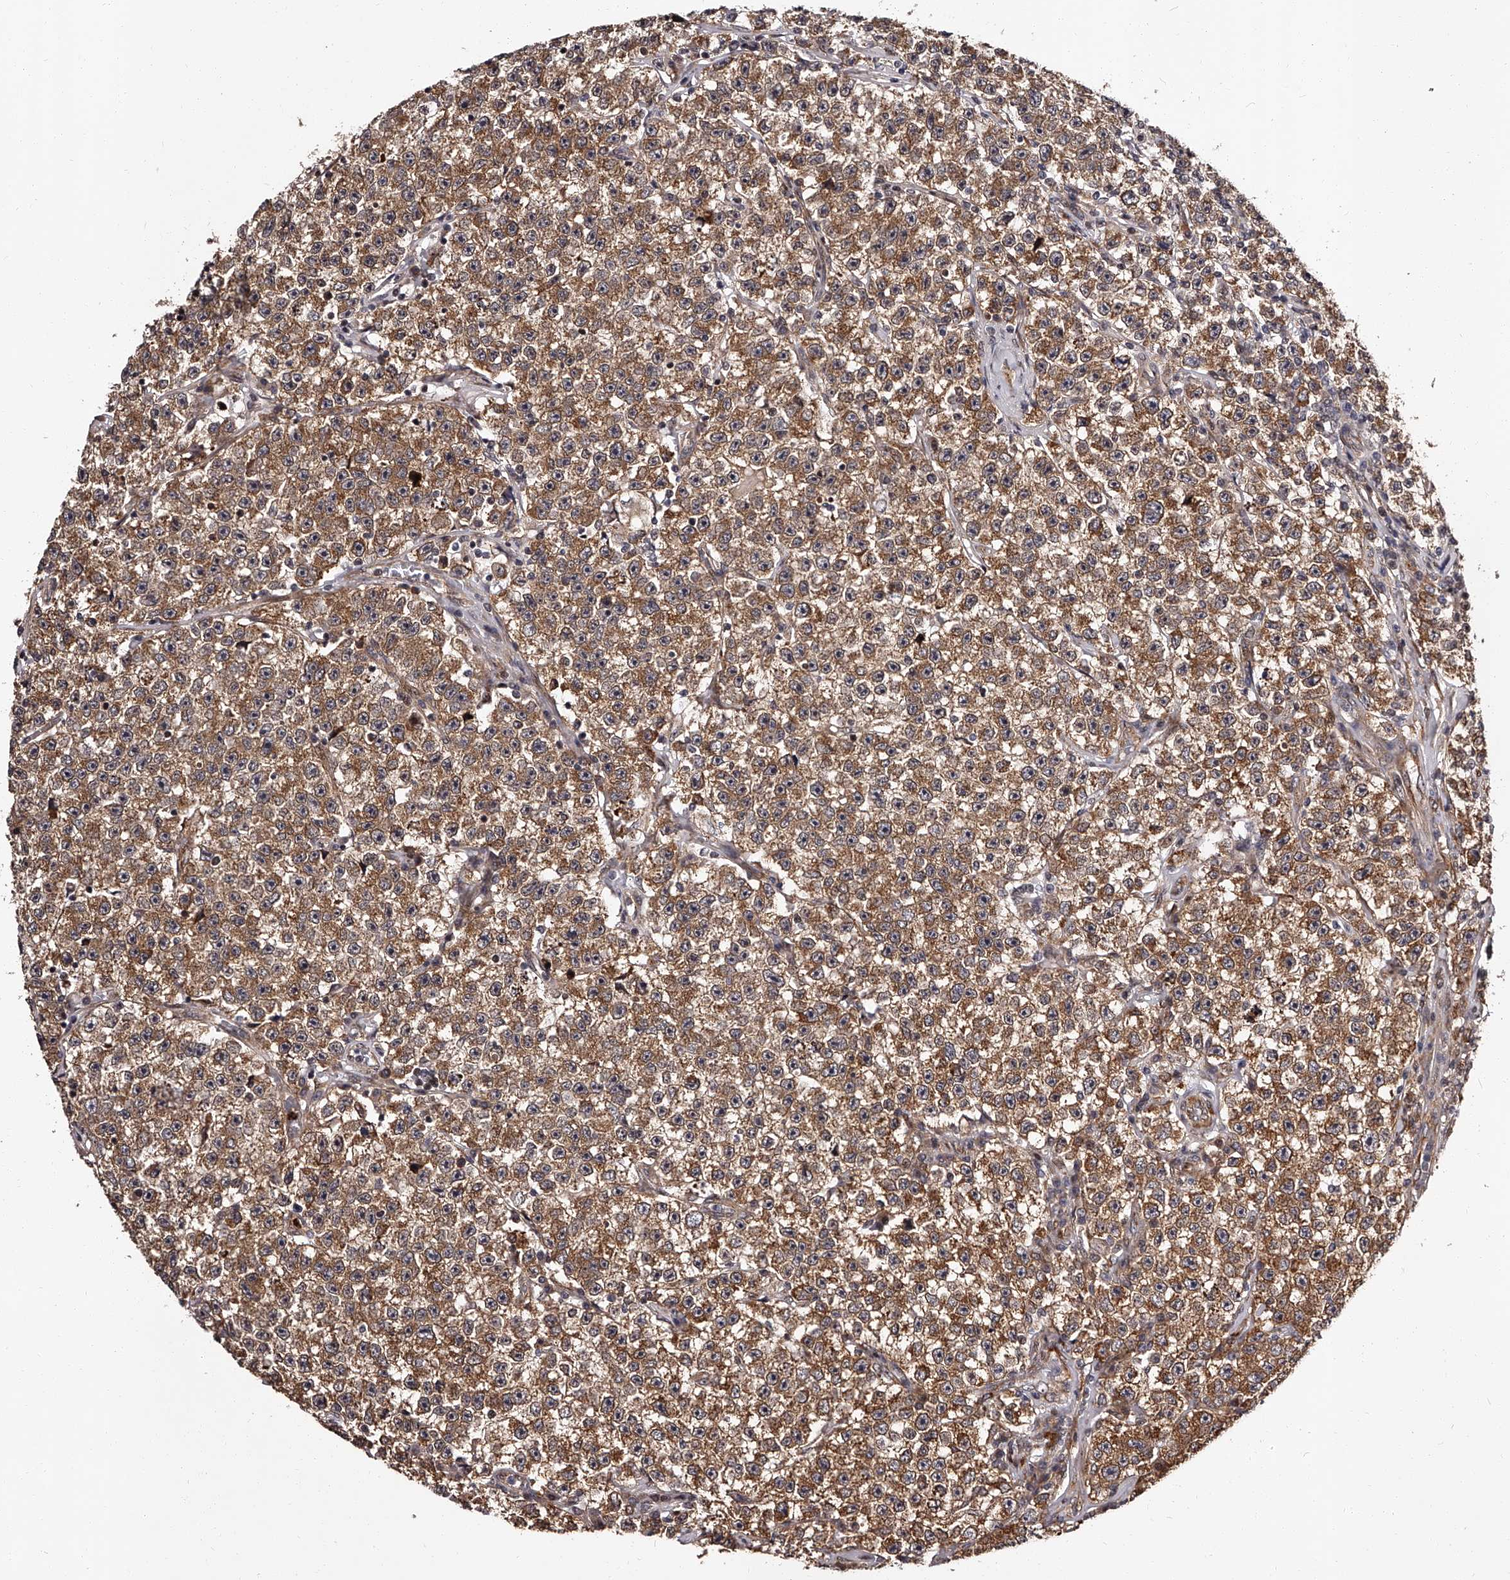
{"staining": {"intensity": "moderate", "quantity": ">75%", "location": "cytoplasmic/membranous"}, "tissue": "testis cancer", "cell_type": "Tumor cells", "image_type": "cancer", "snomed": [{"axis": "morphology", "description": "Seminoma, NOS"}, {"axis": "topography", "description": "Testis"}], "caption": "Immunohistochemical staining of human testis cancer displays moderate cytoplasmic/membranous protein staining in about >75% of tumor cells. (Brightfield microscopy of DAB IHC at high magnification).", "gene": "RSC1A1", "patient": {"sex": "male", "age": 22}}